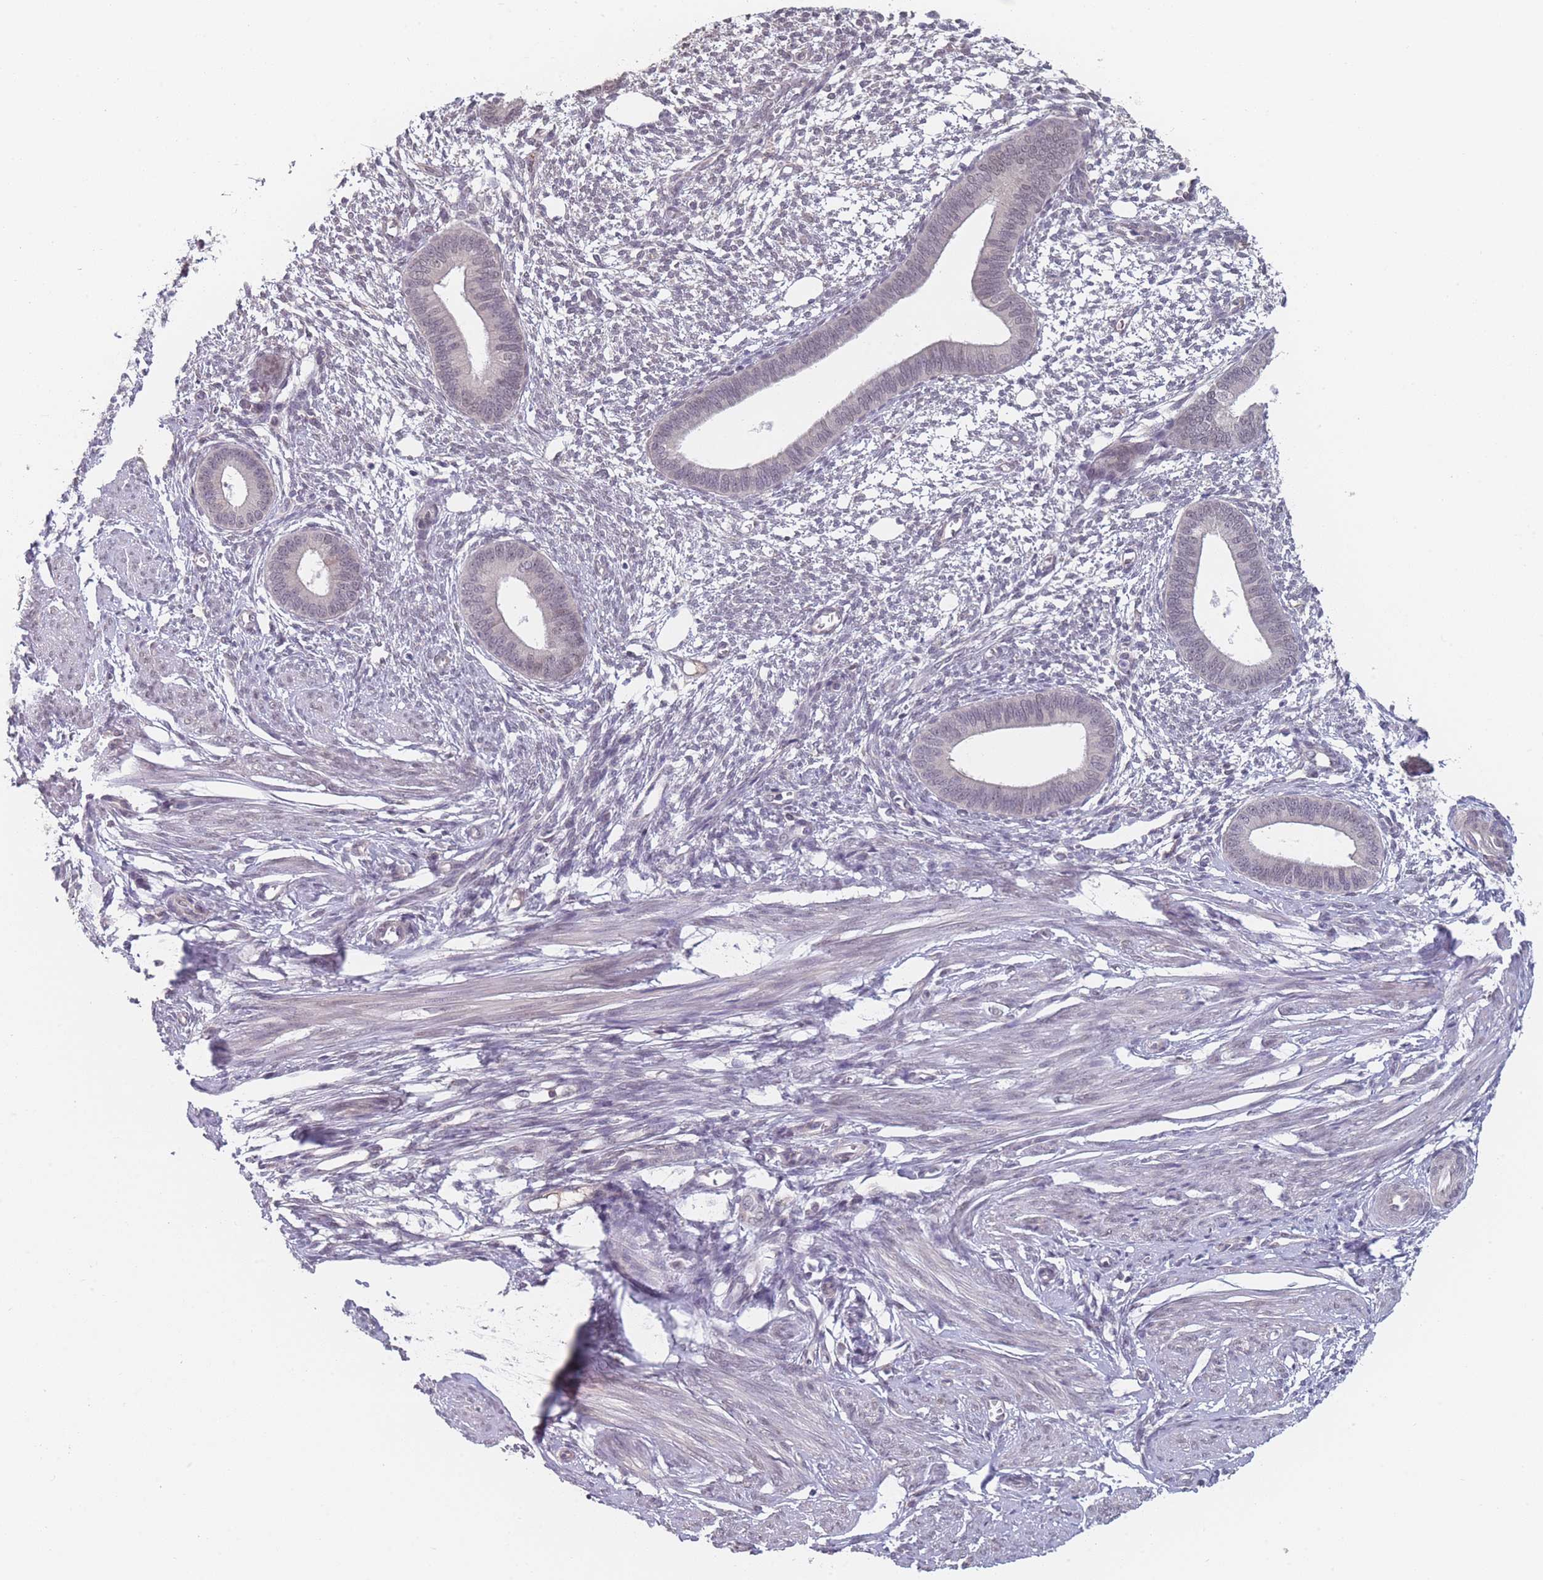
{"staining": {"intensity": "negative", "quantity": "none", "location": "none"}, "tissue": "endometrium", "cell_type": "Cells in endometrial stroma", "image_type": "normal", "snomed": [{"axis": "morphology", "description": "Normal tissue, NOS"}, {"axis": "topography", "description": "Endometrium"}], "caption": "High magnification brightfield microscopy of normal endometrium stained with DAB (3,3'-diaminobenzidine) (brown) and counterstained with hematoxylin (blue): cells in endometrial stroma show no significant expression. (DAB (3,3'-diaminobenzidine) immunohistochemistry (IHC) visualized using brightfield microscopy, high magnification).", "gene": "ANKRD10", "patient": {"sex": "female", "age": 46}}